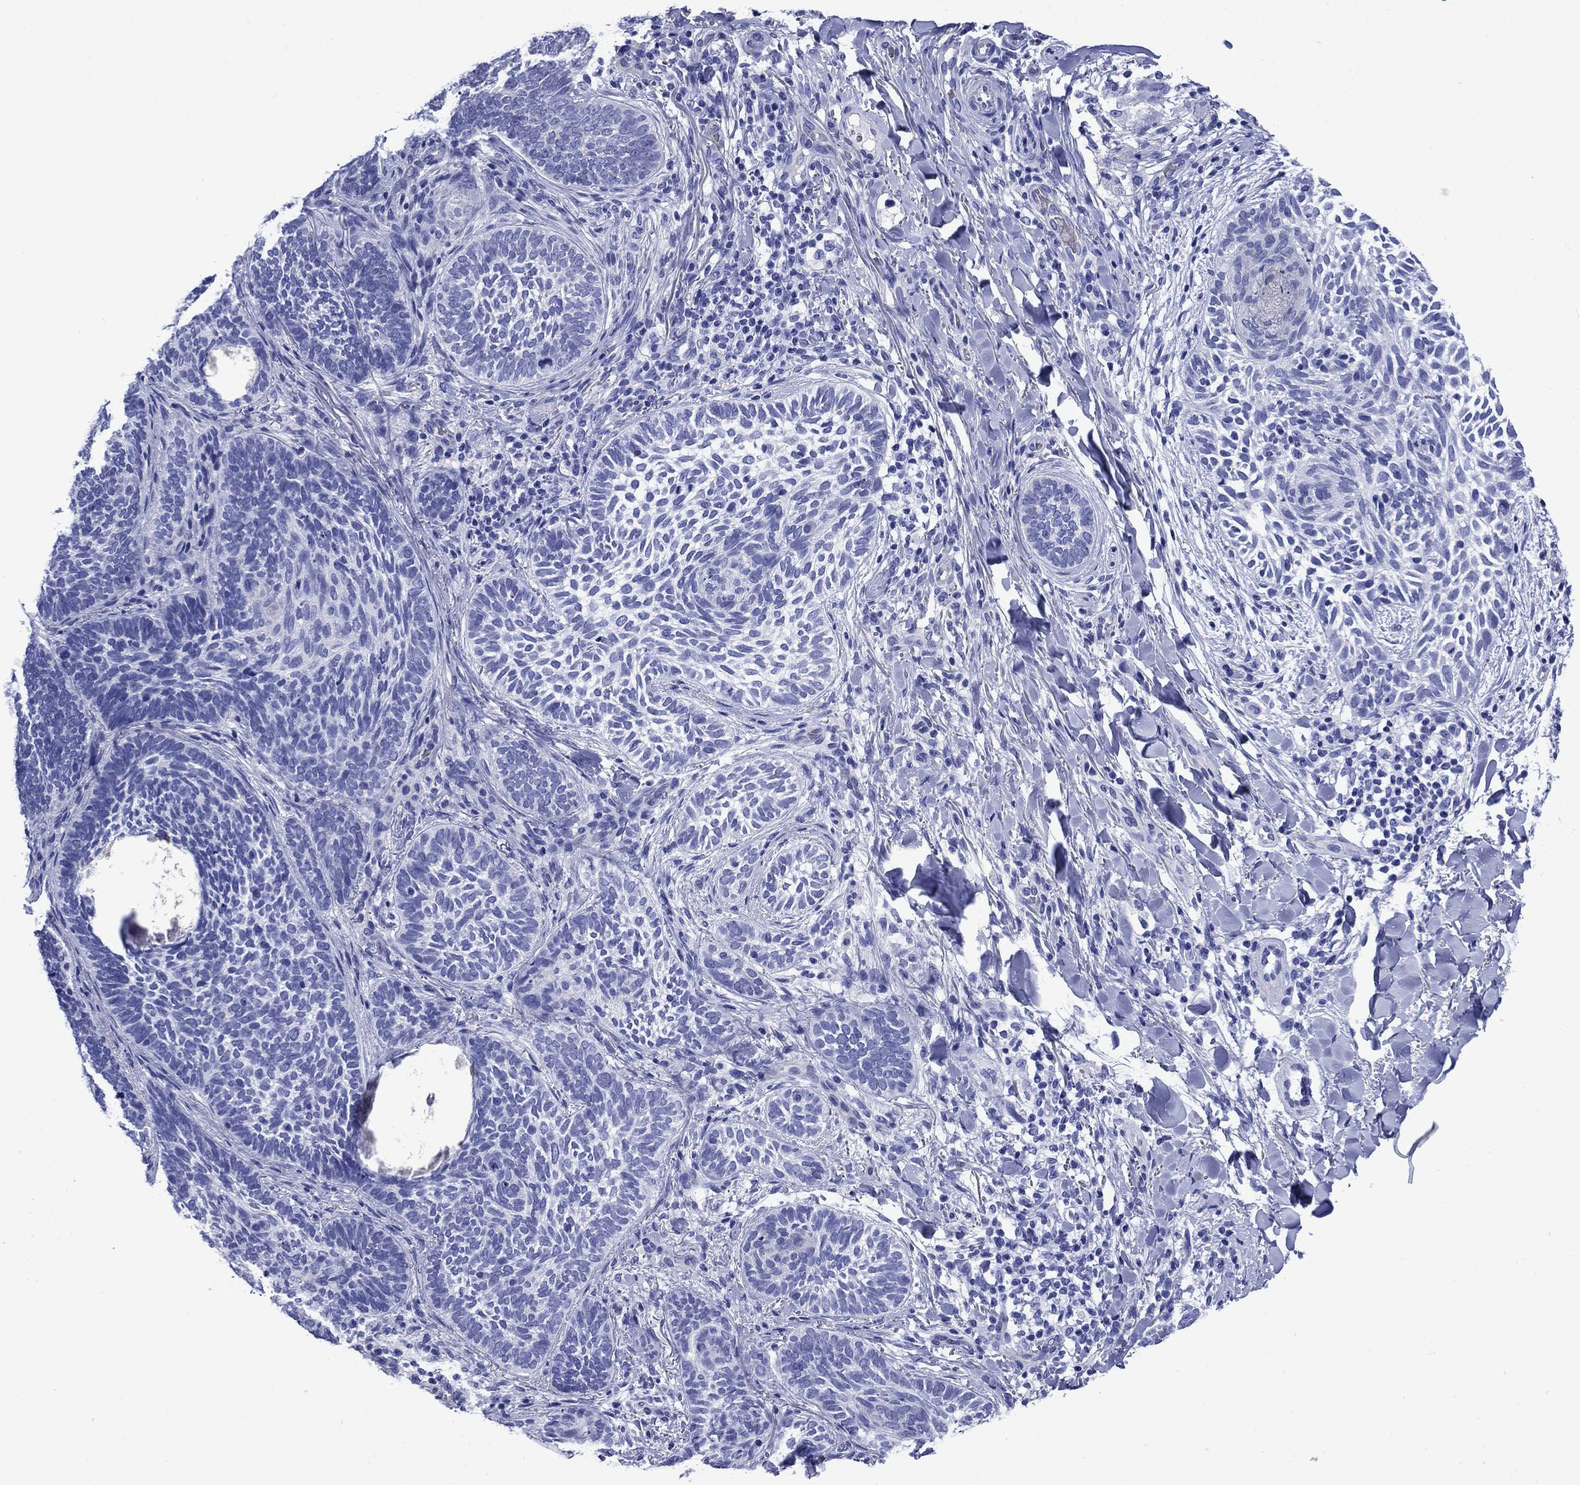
{"staining": {"intensity": "negative", "quantity": "none", "location": "none"}, "tissue": "skin cancer", "cell_type": "Tumor cells", "image_type": "cancer", "snomed": [{"axis": "morphology", "description": "Normal tissue, NOS"}, {"axis": "morphology", "description": "Basal cell carcinoma"}, {"axis": "topography", "description": "Skin"}], "caption": "A histopathology image of human skin cancer (basal cell carcinoma) is negative for staining in tumor cells.", "gene": "SLC1A2", "patient": {"sex": "male", "age": 46}}